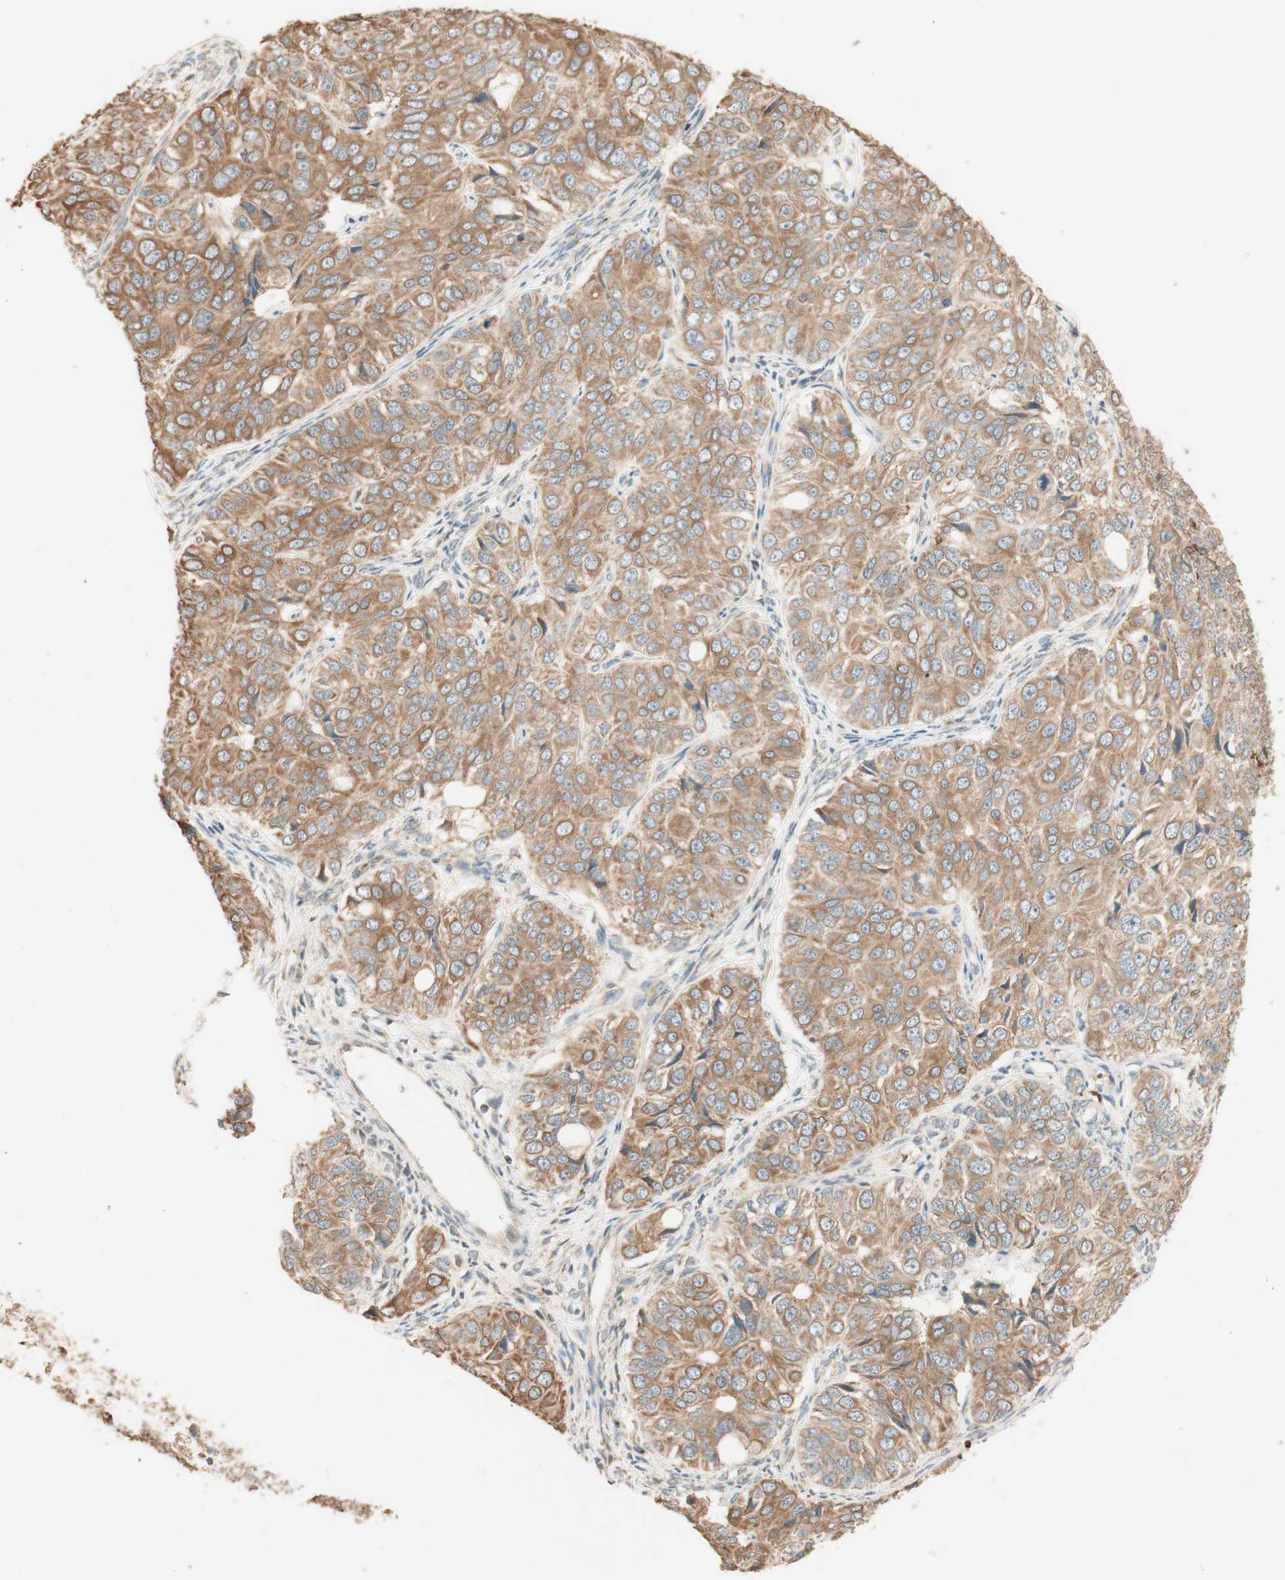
{"staining": {"intensity": "moderate", "quantity": ">75%", "location": "cytoplasmic/membranous"}, "tissue": "ovarian cancer", "cell_type": "Tumor cells", "image_type": "cancer", "snomed": [{"axis": "morphology", "description": "Carcinoma, endometroid"}, {"axis": "topography", "description": "Ovary"}], "caption": "Immunohistochemistry staining of ovarian cancer (endometroid carcinoma), which demonstrates medium levels of moderate cytoplasmic/membranous positivity in about >75% of tumor cells indicating moderate cytoplasmic/membranous protein staining. The staining was performed using DAB (brown) for protein detection and nuclei were counterstained in hematoxylin (blue).", "gene": "CLCN2", "patient": {"sex": "female", "age": 51}}